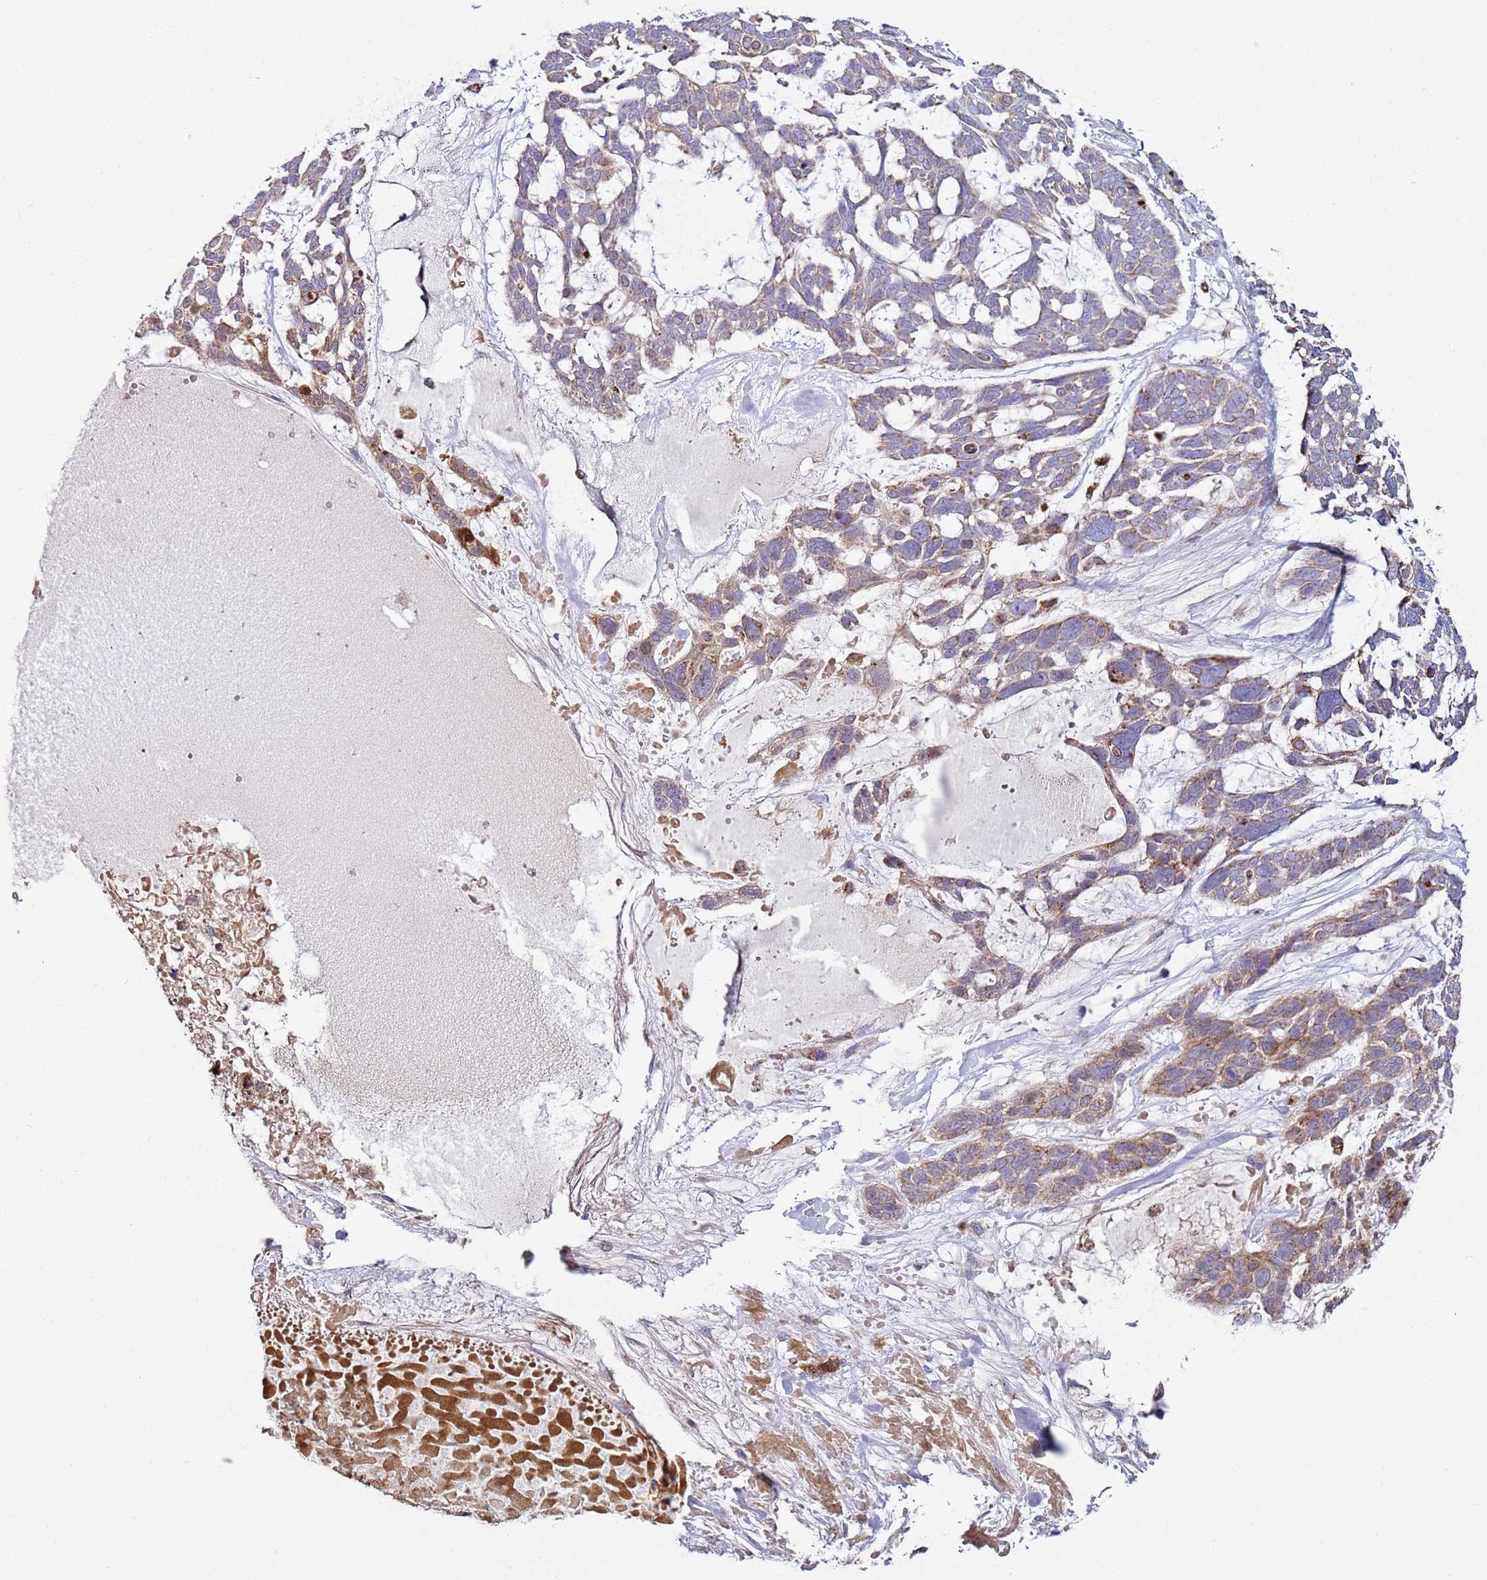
{"staining": {"intensity": "weak", "quantity": "25%-75%", "location": "cytoplasmic/membranous"}, "tissue": "skin cancer", "cell_type": "Tumor cells", "image_type": "cancer", "snomed": [{"axis": "morphology", "description": "Basal cell carcinoma"}, {"axis": "topography", "description": "Skin"}], "caption": "Immunohistochemical staining of human skin basal cell carcinoma demonstrates low levels of weak cytoplasmic/membranous protein staining in approximately 25%-75% of tumor cells.", "gene": "FBXO33", "patient": {"sex": "male", "age": 88}}